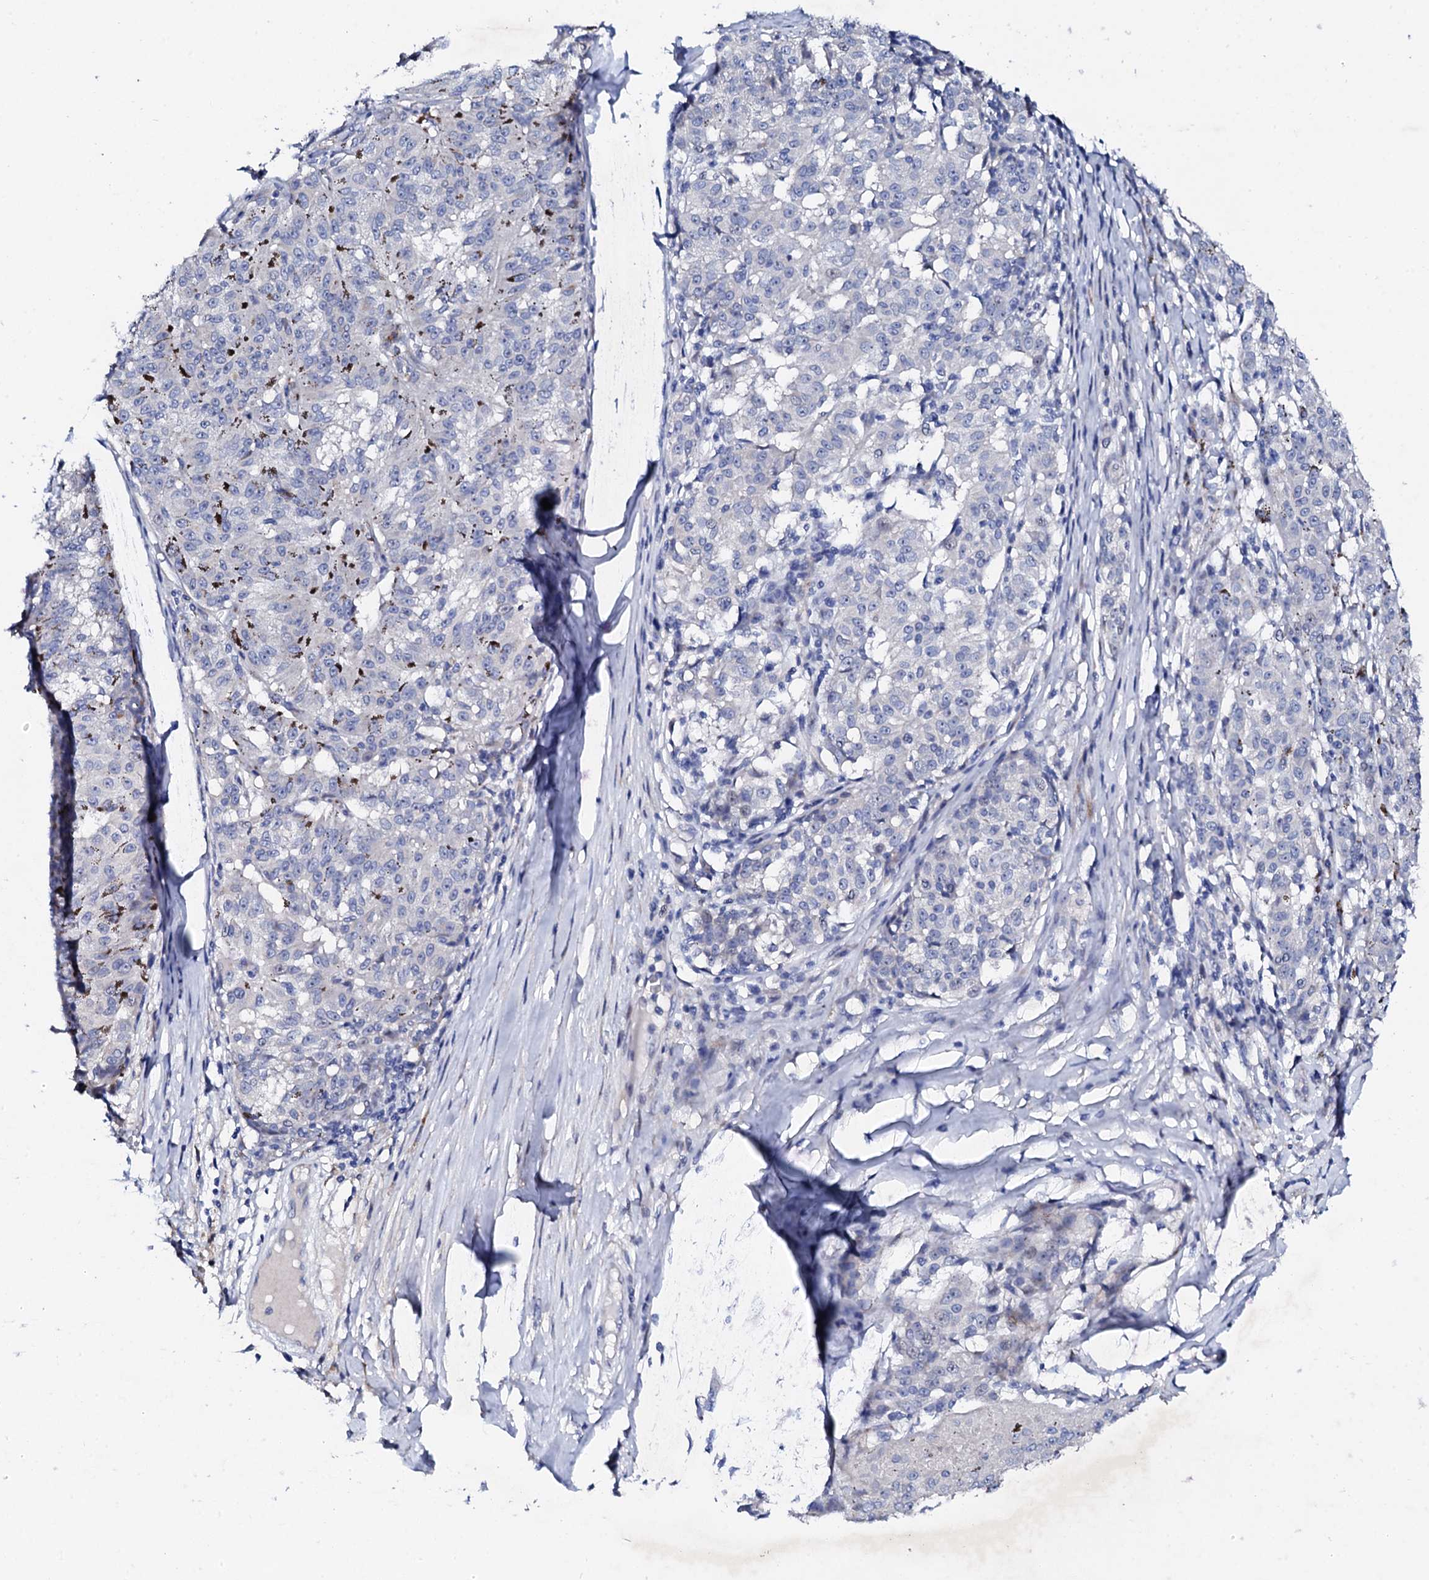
{"staining": {"intensity": "negative", "quantity": "none", "location": "none"}, "tissue": "melanoma", "cell_type": "Tumor cells", "image_type": "cancer", "snomed": [{"axis": "morphology", "description": "Malignant melanoma, NOS"}, {"axis": "topography", "description": "Skin"}], "caption": "Tumor cells are negative for protein expression in human melanoma.", "gene": "TRDN", "patient": {"sex": "female", "age": 72}}